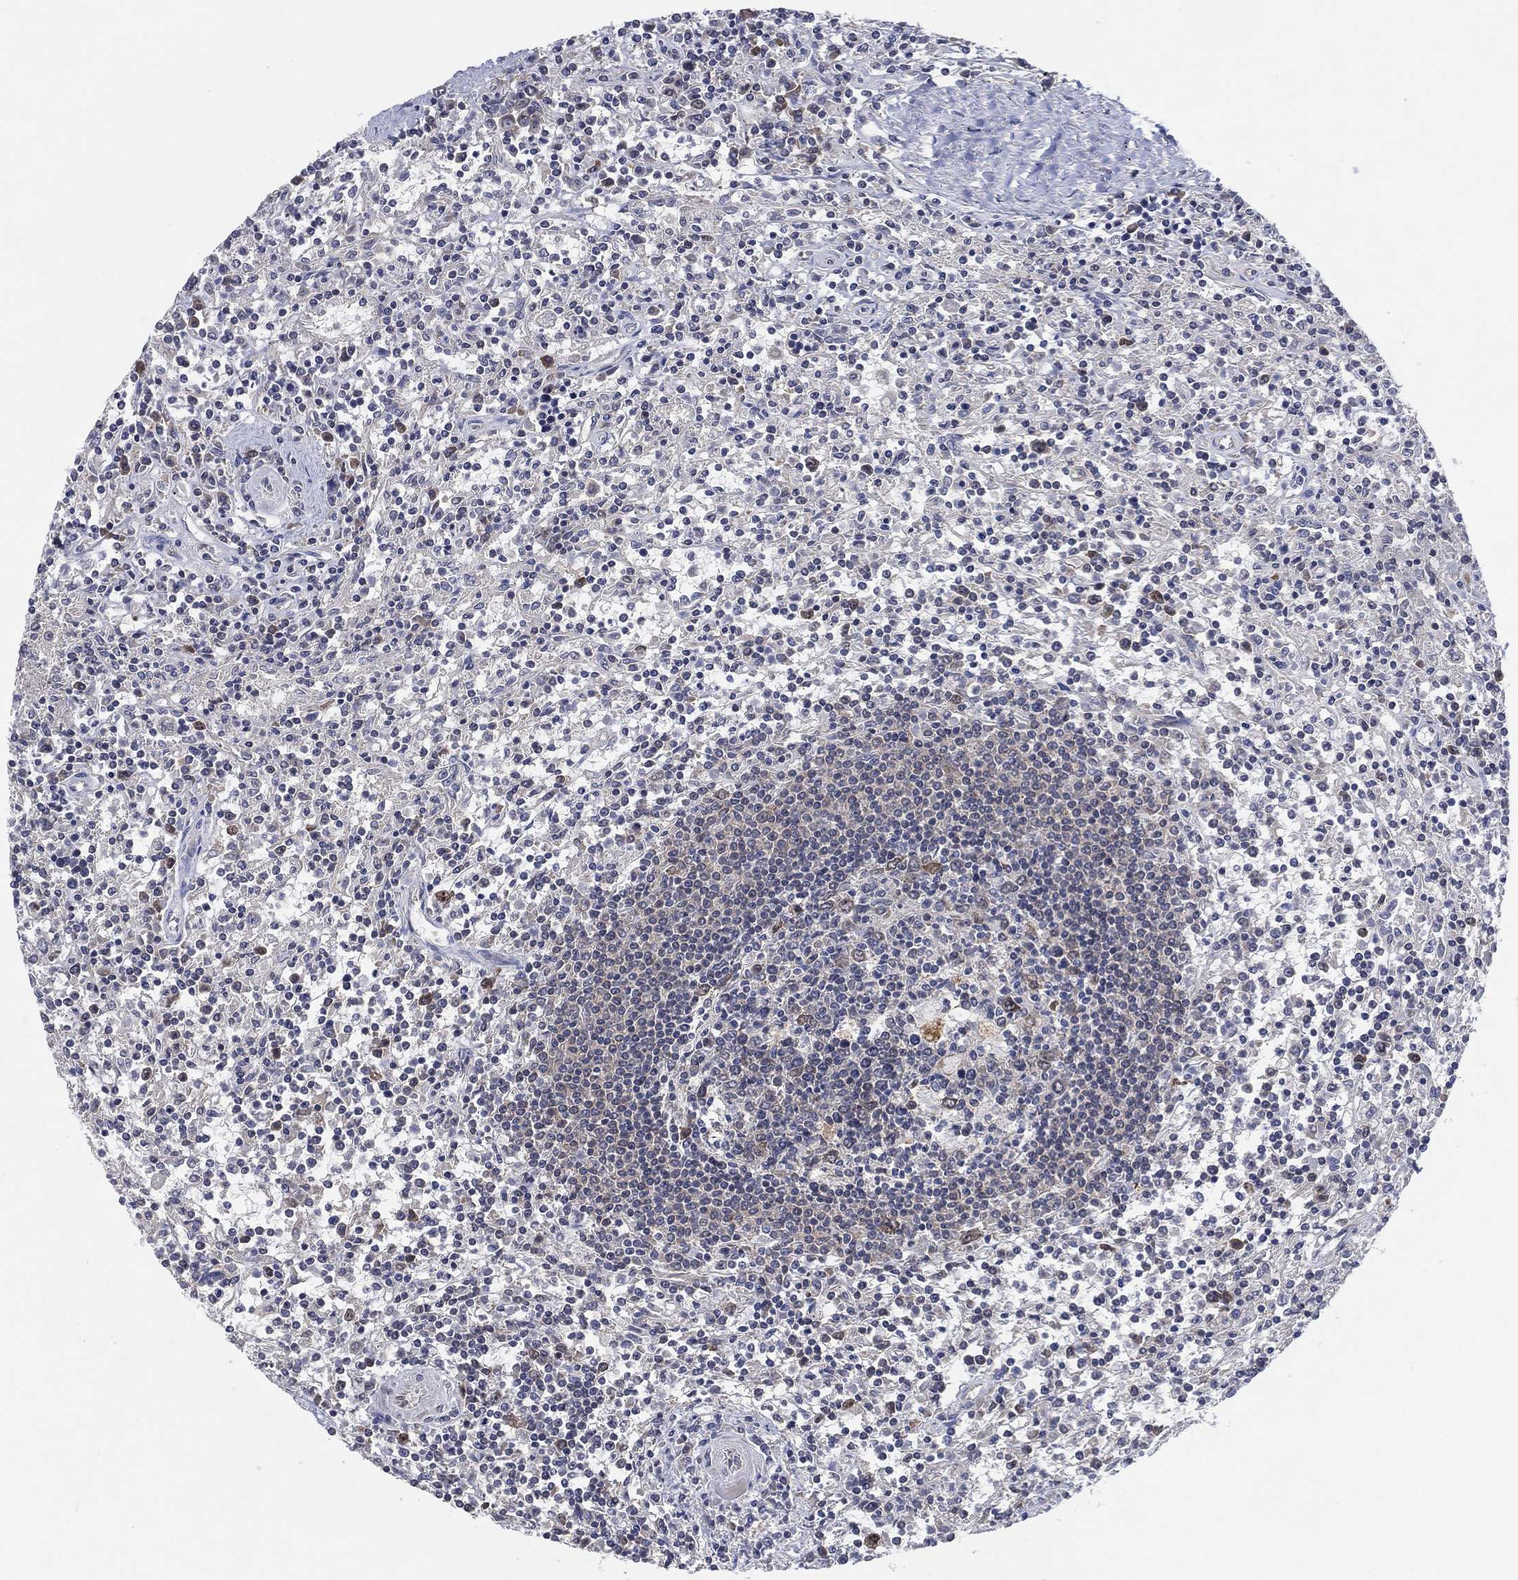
{"staining": {"intensity": "negative", "quantity": "none", "location": "none"}, "tissue": "lymphoma", "cell_type": "Tumor cells", "image_type": "cancer", "snomed": [{"axis": "morphology", "description": "Malignant lymphoma, non-Hodgkin's type, Low grade"}, {"axis": "topography", "description": "Spleen"}], "caption": "Immunohistochemical staining of human lymphoma demonstrates no significant expression in tumor cells.", "gene": "FAM104A", "patient": {"sex": "male", "age": 62}}